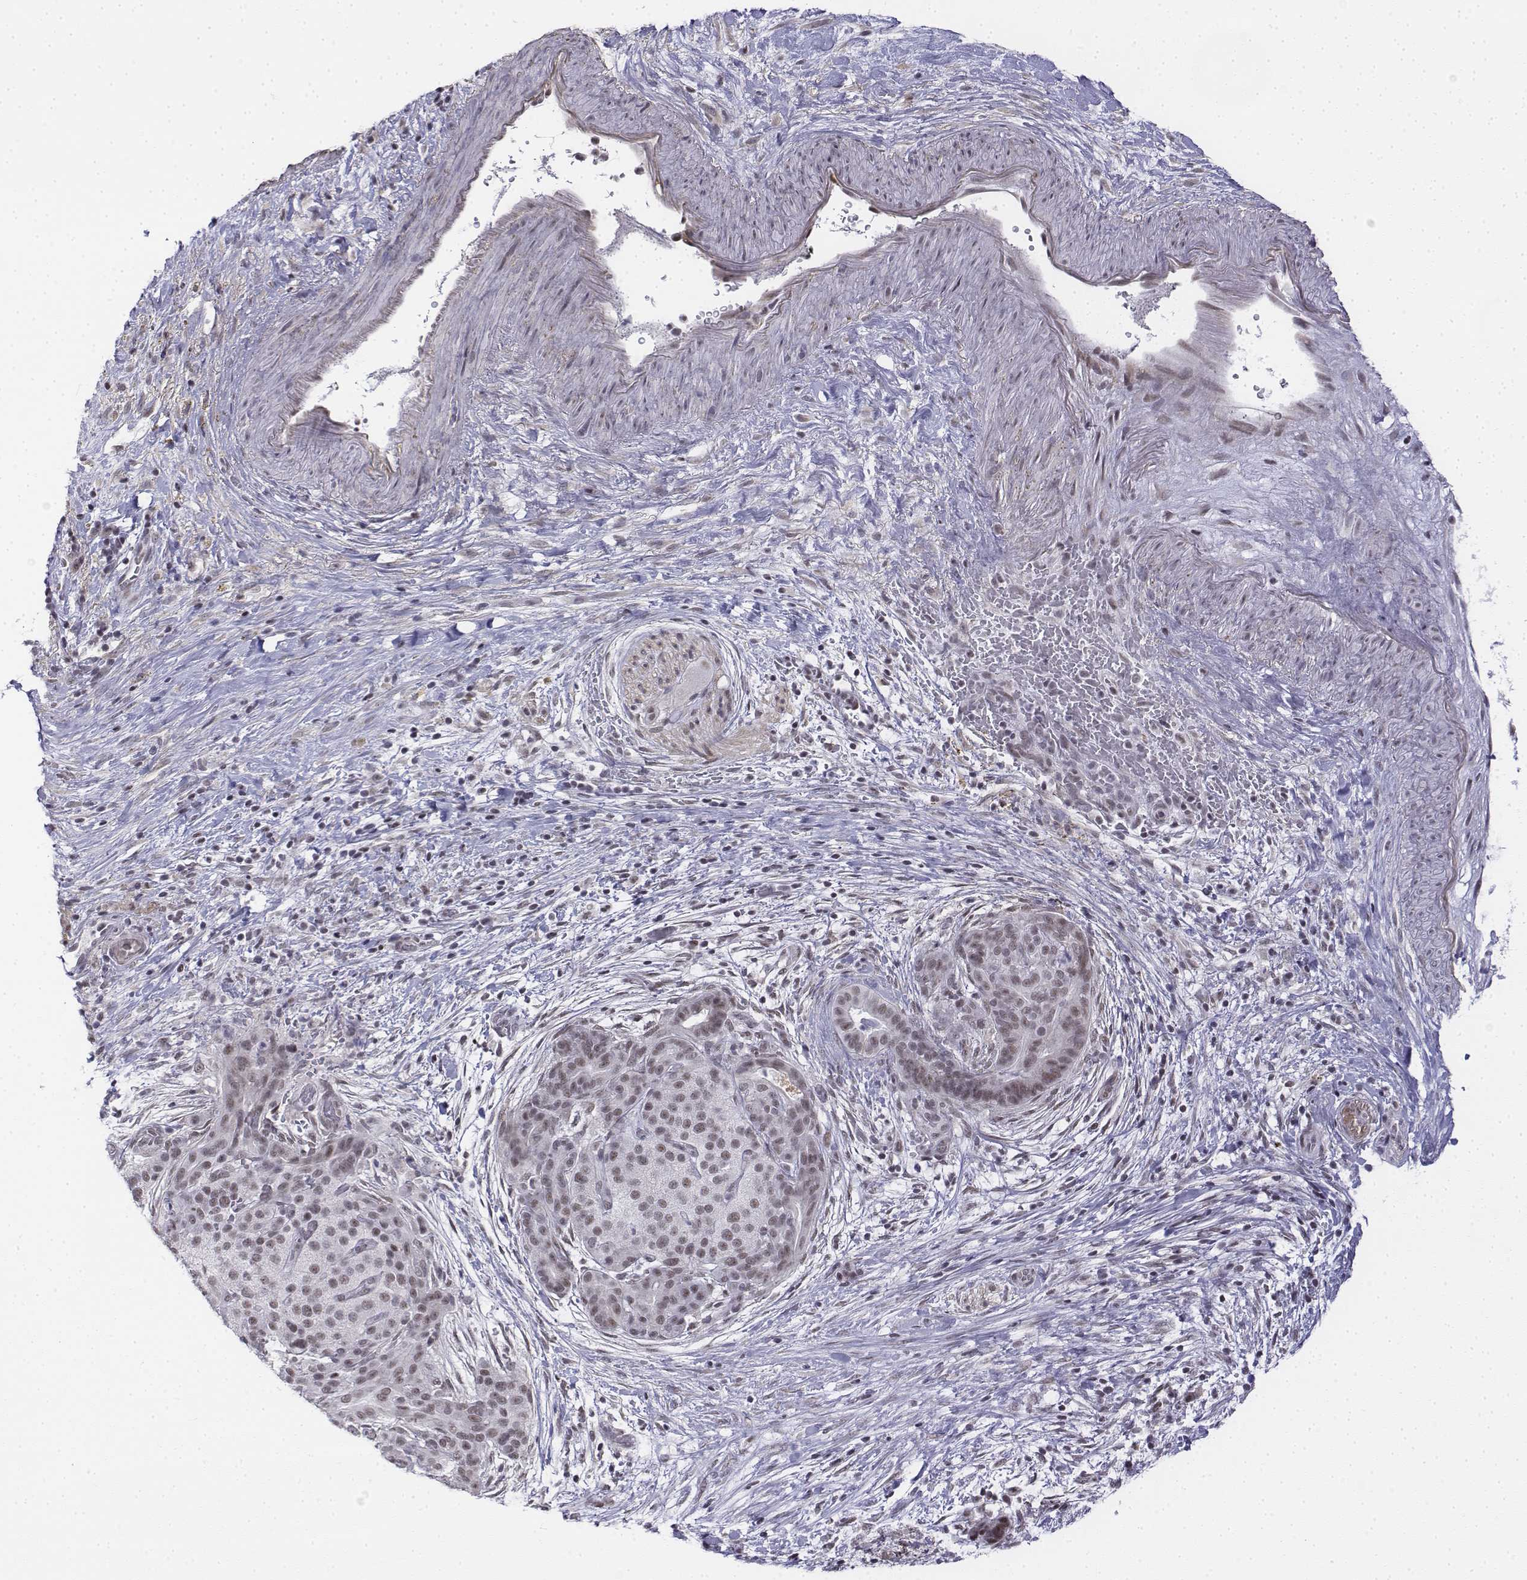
{"staining": {"intensity": "weak", "quantity": ">75%", "location": "nuclear"}, "tissue": "pancreatic cancer", "cell_type": "Tumor cells", "image_type": "cancer", "snomed": [{"axis": "morphology", "description": "Adenocarcinoma, NOS"}, {"axis": "topography", "description": "Pancreas"}], "caption": "Human pancreatic cancer stained with a protein marker shows weak staining in tumor cells.", "gene": "SETD1A", "patient": {"sex": "male", "age": 44}}